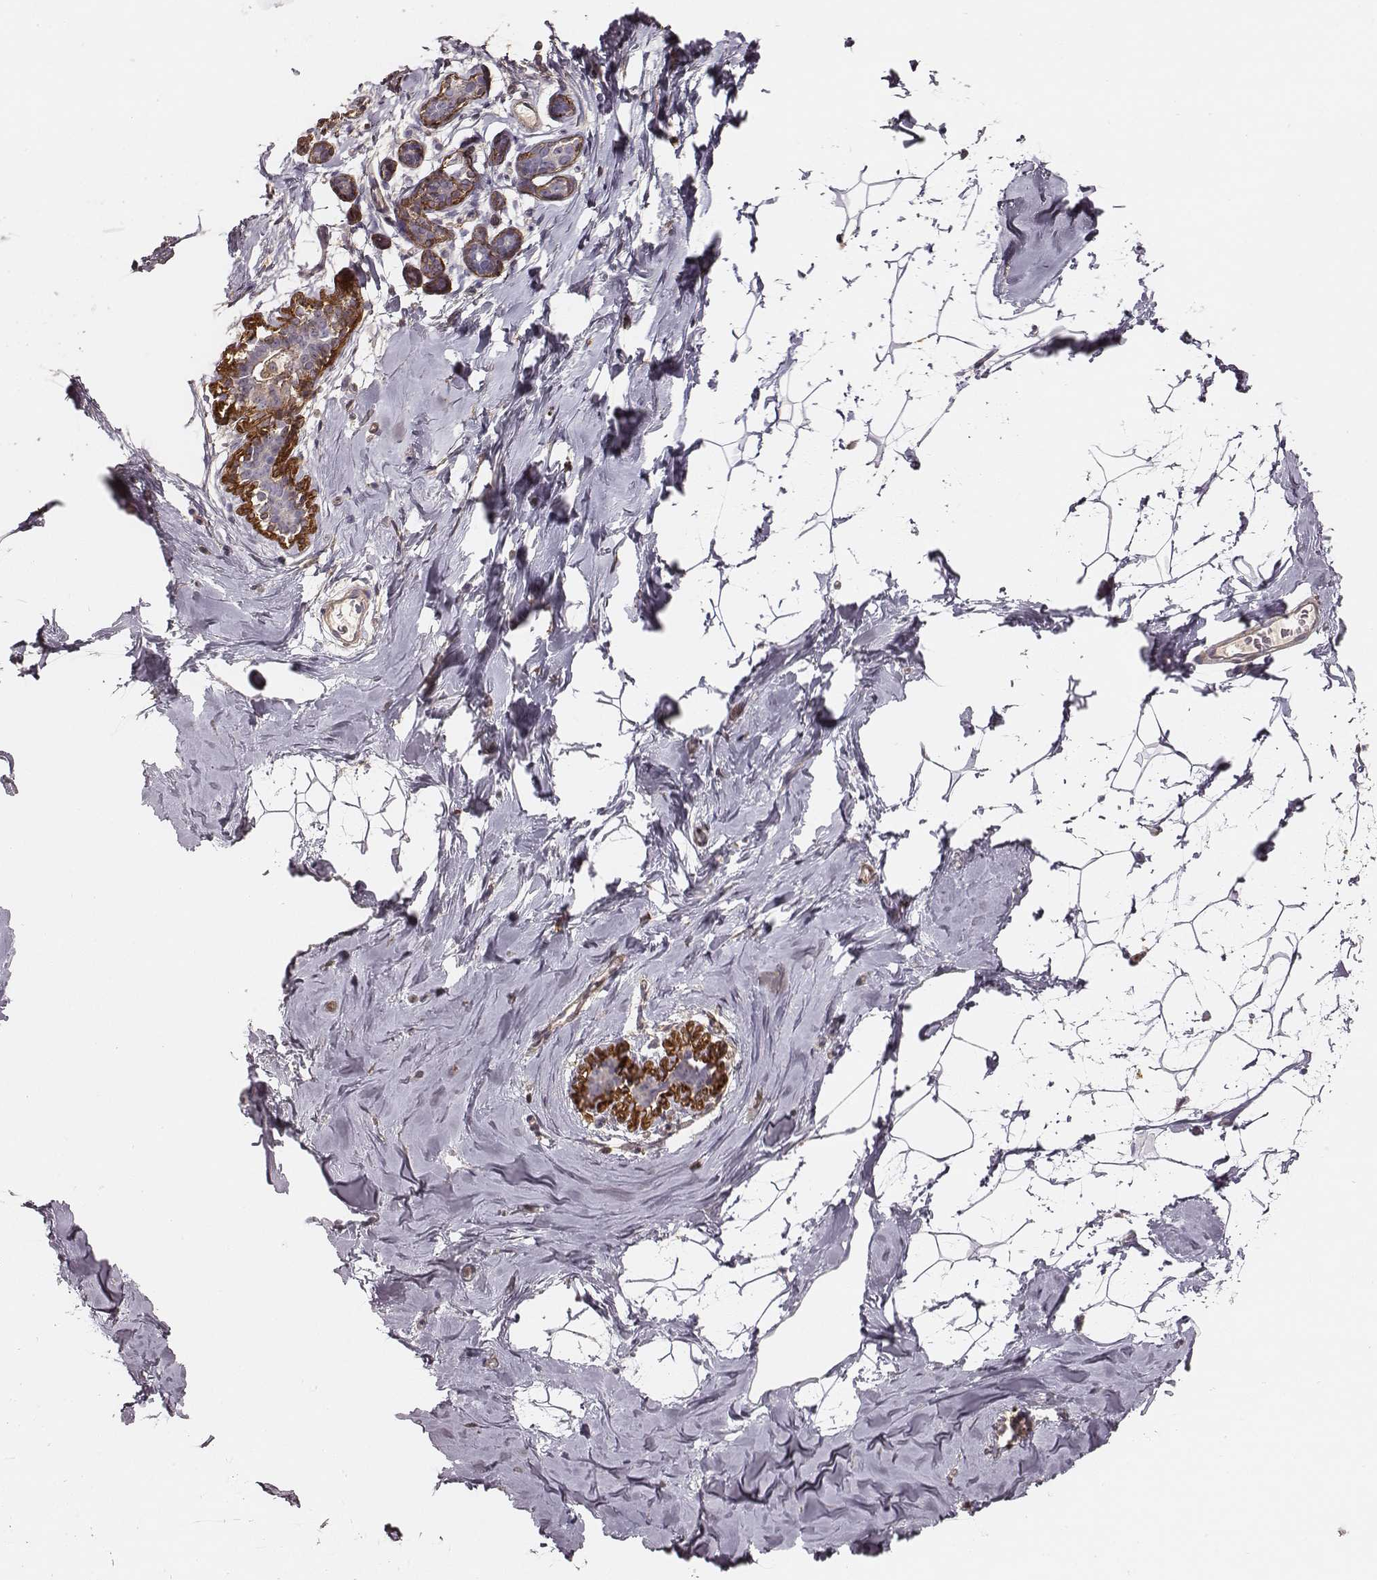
{"staining": {"intensity": "negative", "quantity": "none", "location": "none"}, "tissue": "breast", "cell_type": "Adipocytes", "image_type": "normal", "snomed": [{"axis": "morphology", "description": "Normal tissue, NOS"}, {"axis": "topography", "description": "Breast"}], "caption": "Normal breast was stained to show a protein in brown. There is no significant positivity in adipocytes. (Immunohistochemistry (ihc), brightfield microscopy, high magnification).", "gene": "ZYX", "patient": {"sex": "female", "age": 32}}